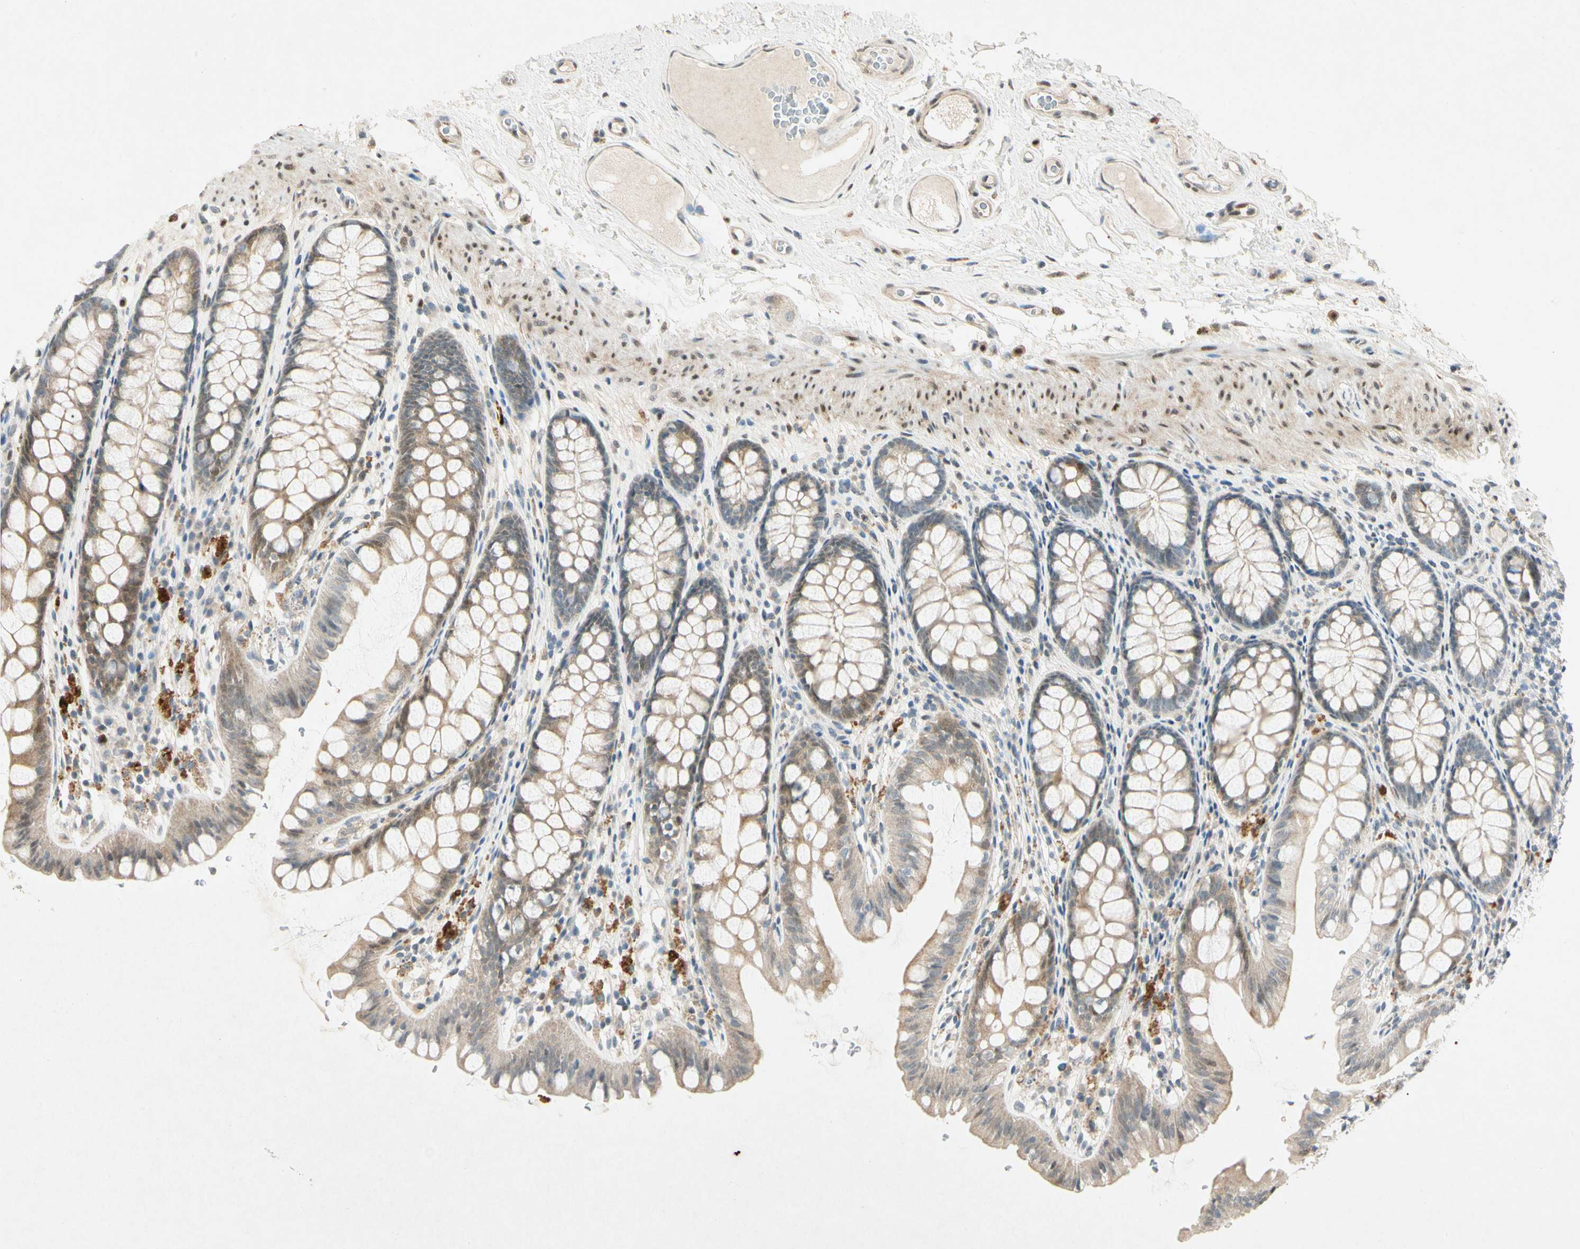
{"staining": {"intensity": "weak", "quantity": "25%-75%", "location": "cytoplasmic/membranous"}, "tissue": "colon", "cell_type": "Endothelial cells", "image_type": "normal", "snomed": [{"axis": "morphology", "description": "Normal tissue, NOS"}, {"axis": "topography", "description": "Colon"}], "caption": "Weak cytoplasmic/membranous staining for a protein is identified in approximately 25%-75% of endothelial cells of benign colon using immunohistochemistry (IHC).", "gene": "HSPA1B", "patient": {"sex": "female", "age": 55}}